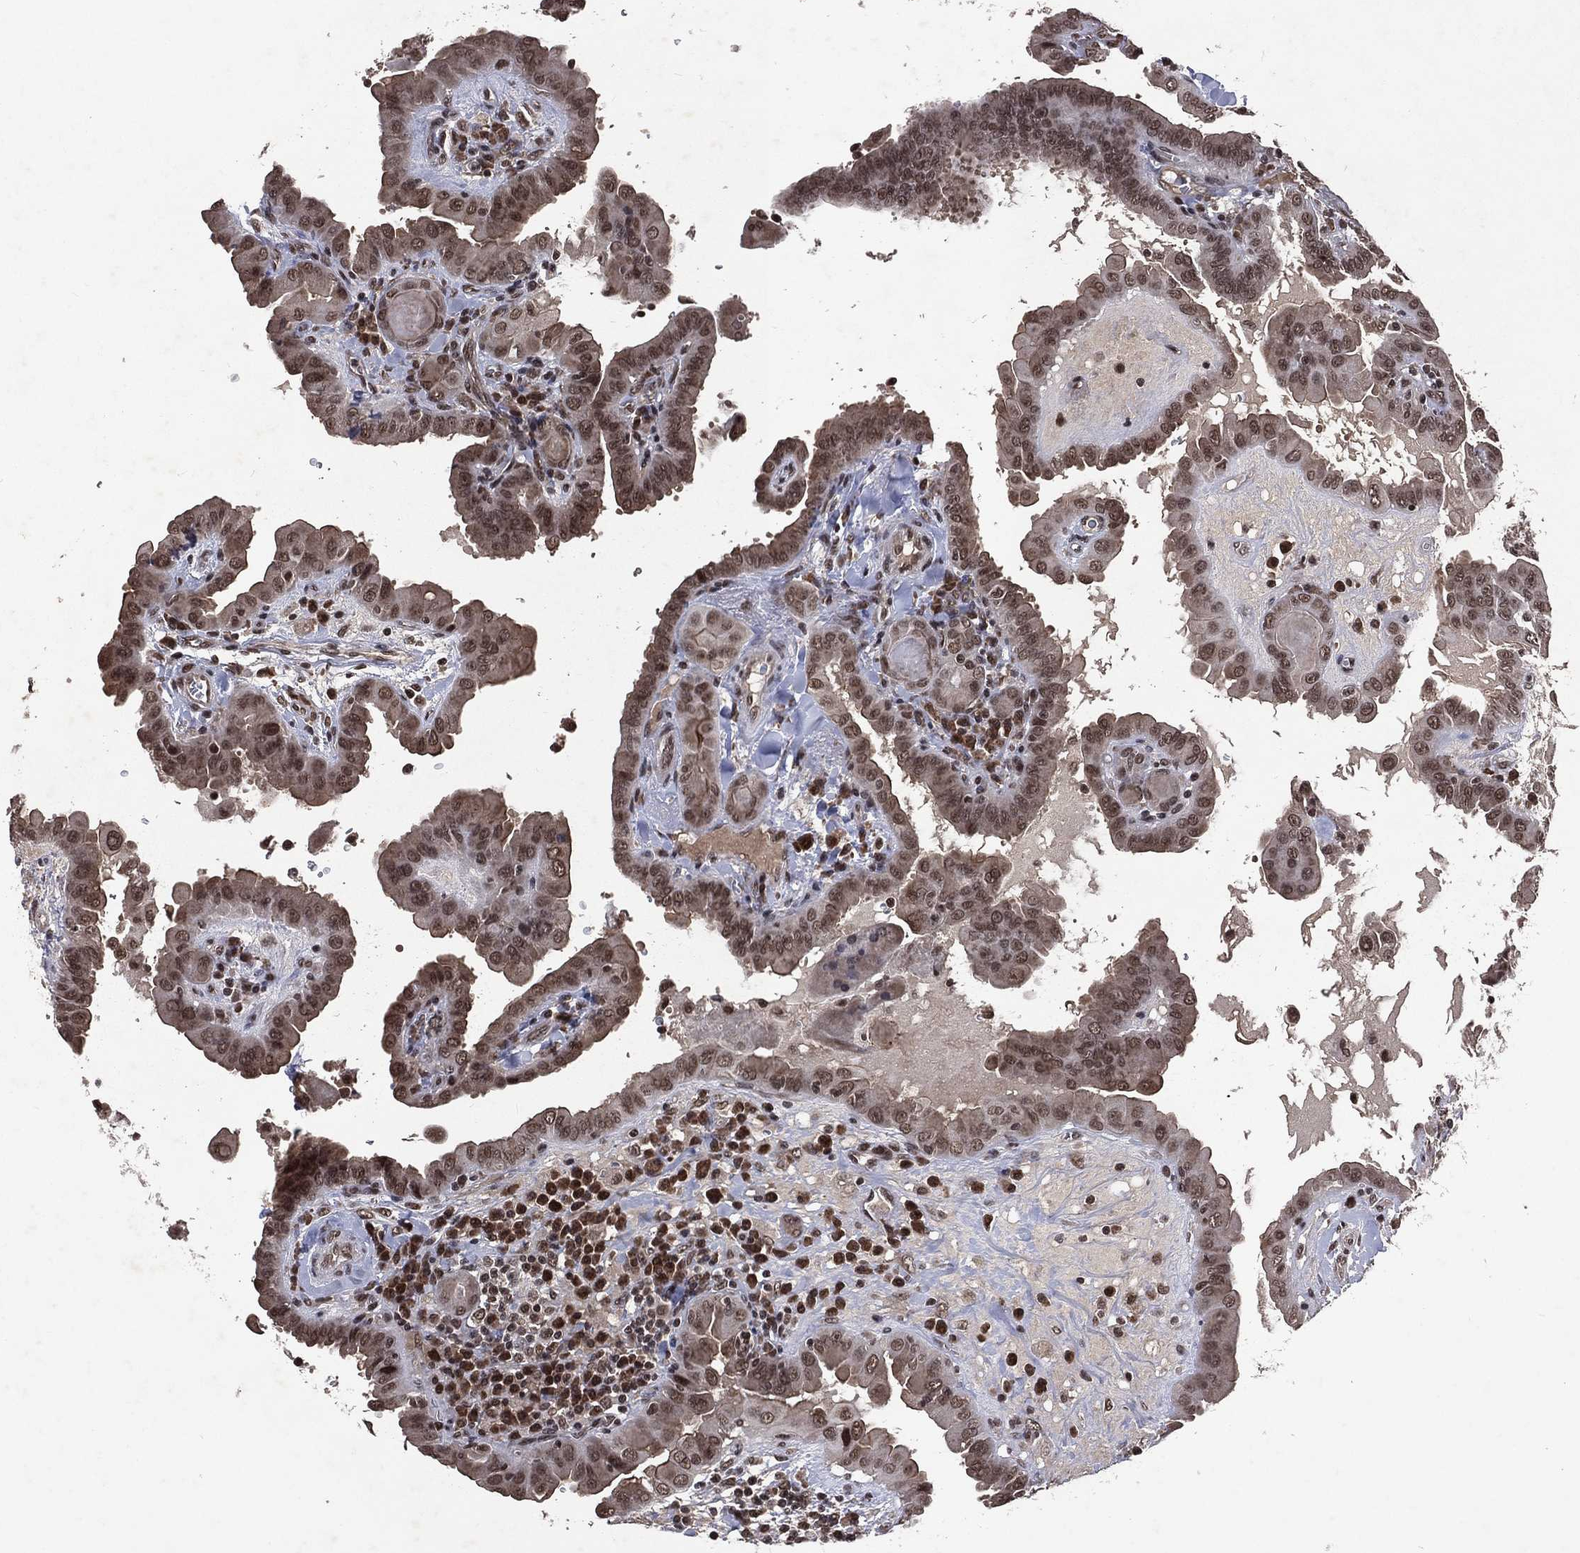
{"staining": {"intensity": "moderate", "quantity": "25%-75%", "location": "nuclear"}, "tissue": "thyroid cancer", "cell_type": "Tumor cells", "image_type": "cancer", "snomed": [{"axis": "morphology", "description": "Papillary adenocarcinoma, NOS"}, {"axis": "topography", "description": "Thyroid gland"}], "caption": "A photomicrograph of human papillary adenocarcinoma (thyroid) stained for a protein exhibits moderate nuclear brown staining in tumor cells. (IHC, brightfield microscopy, high magnification).", "gene": "DMAP1", "patient": {"sex": "female", "age": 37}}